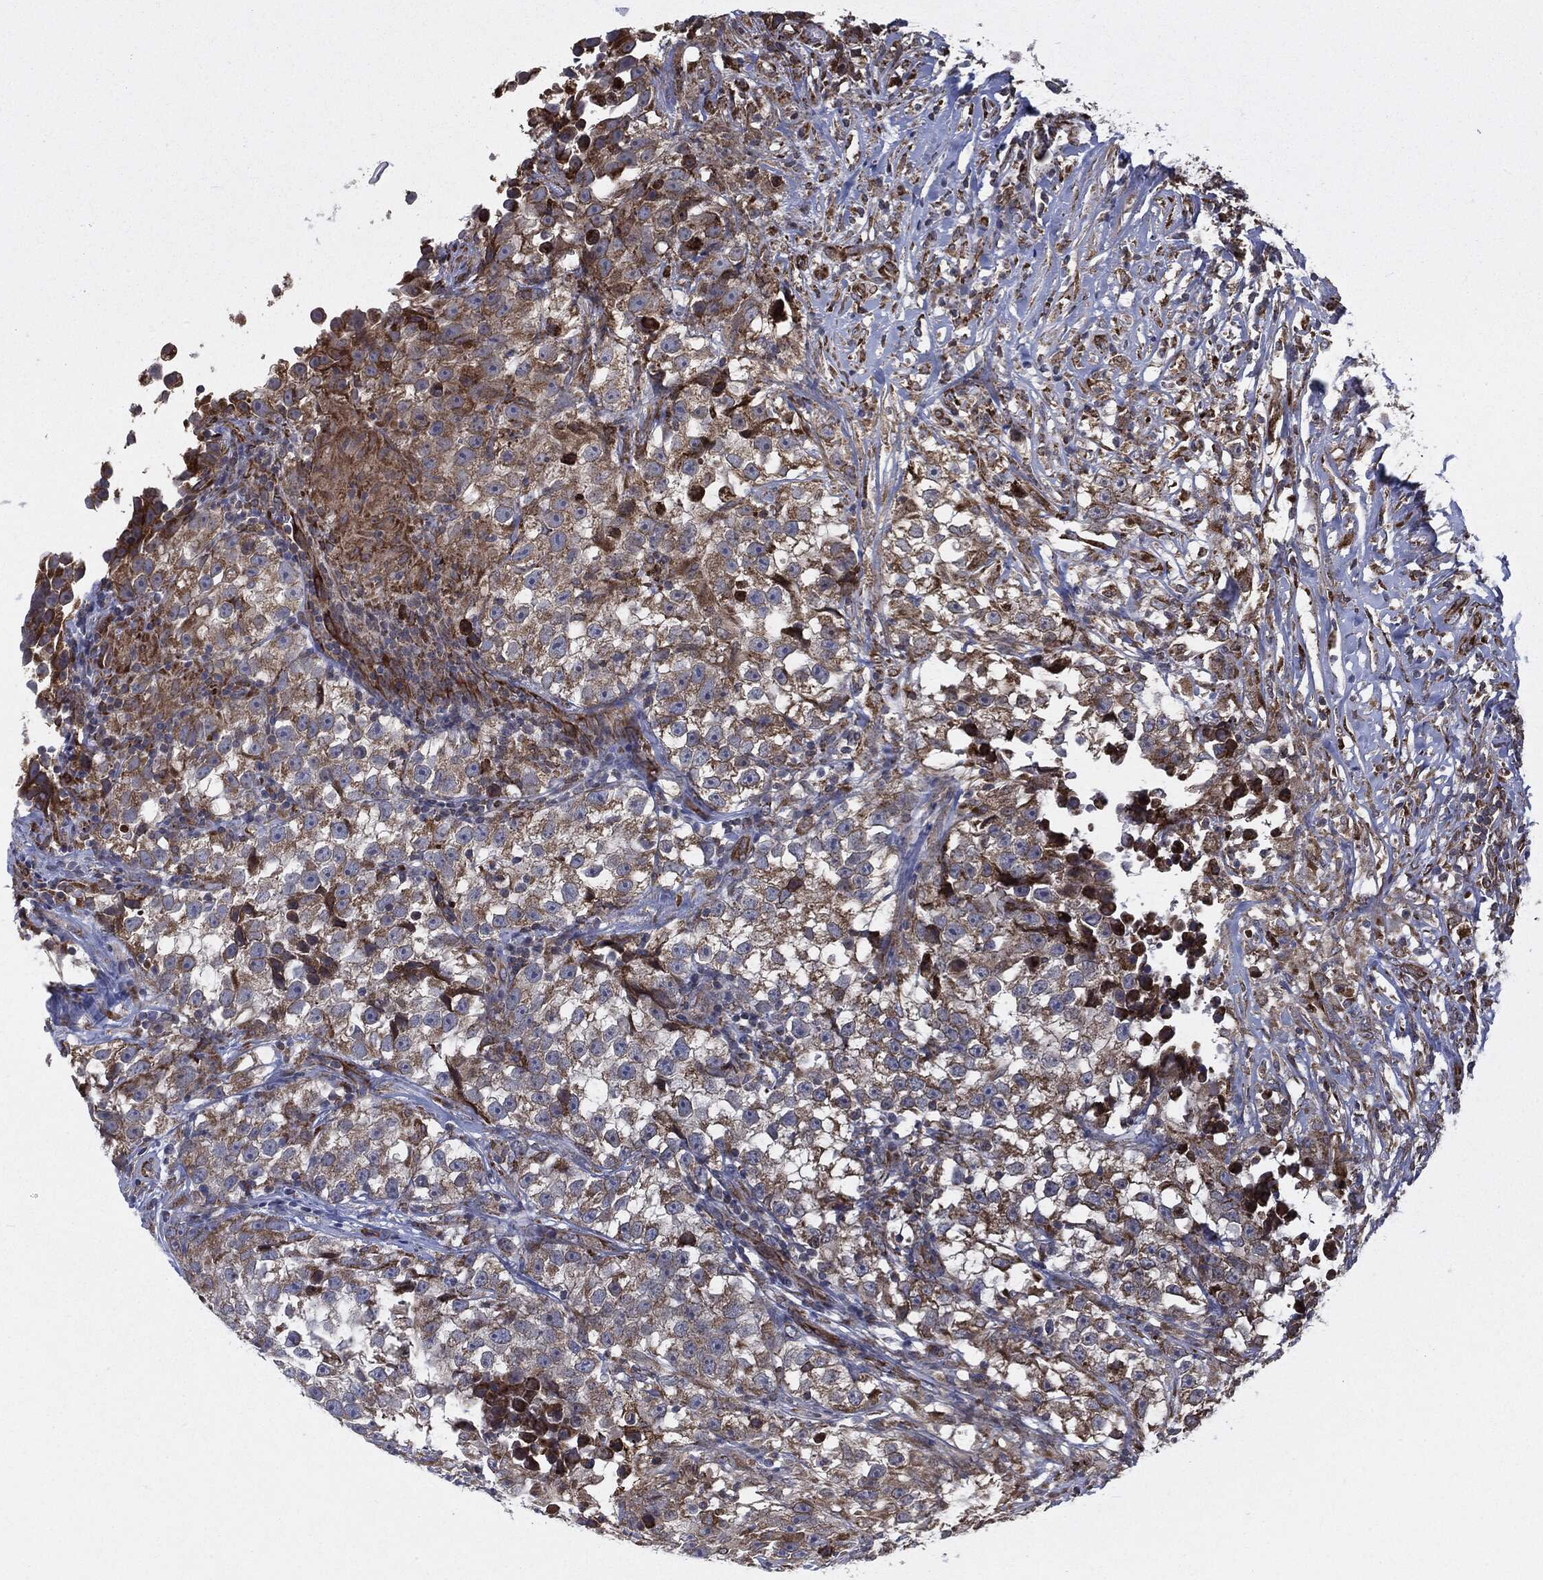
{"staining": {"intensity": "moderate", "quantity": "25%-75%", "location": "cytoplasmic/membranous"}, "tissue": "testis cancer", "cell_type": "Tumor cells", "image_type": "cancer", "snomed": [{"axis": "morphology", "description": "Seminoma, NOS"}, {"axis": "topography", "description": "Testis"}], "caption": "The immunohistochemical stain labels moderate cytoplasmic/membranous positivity in tumor cells of testis seminoma tissue.", "gene": "CYLD", "patient": {"sex": "male", "age": 46}}